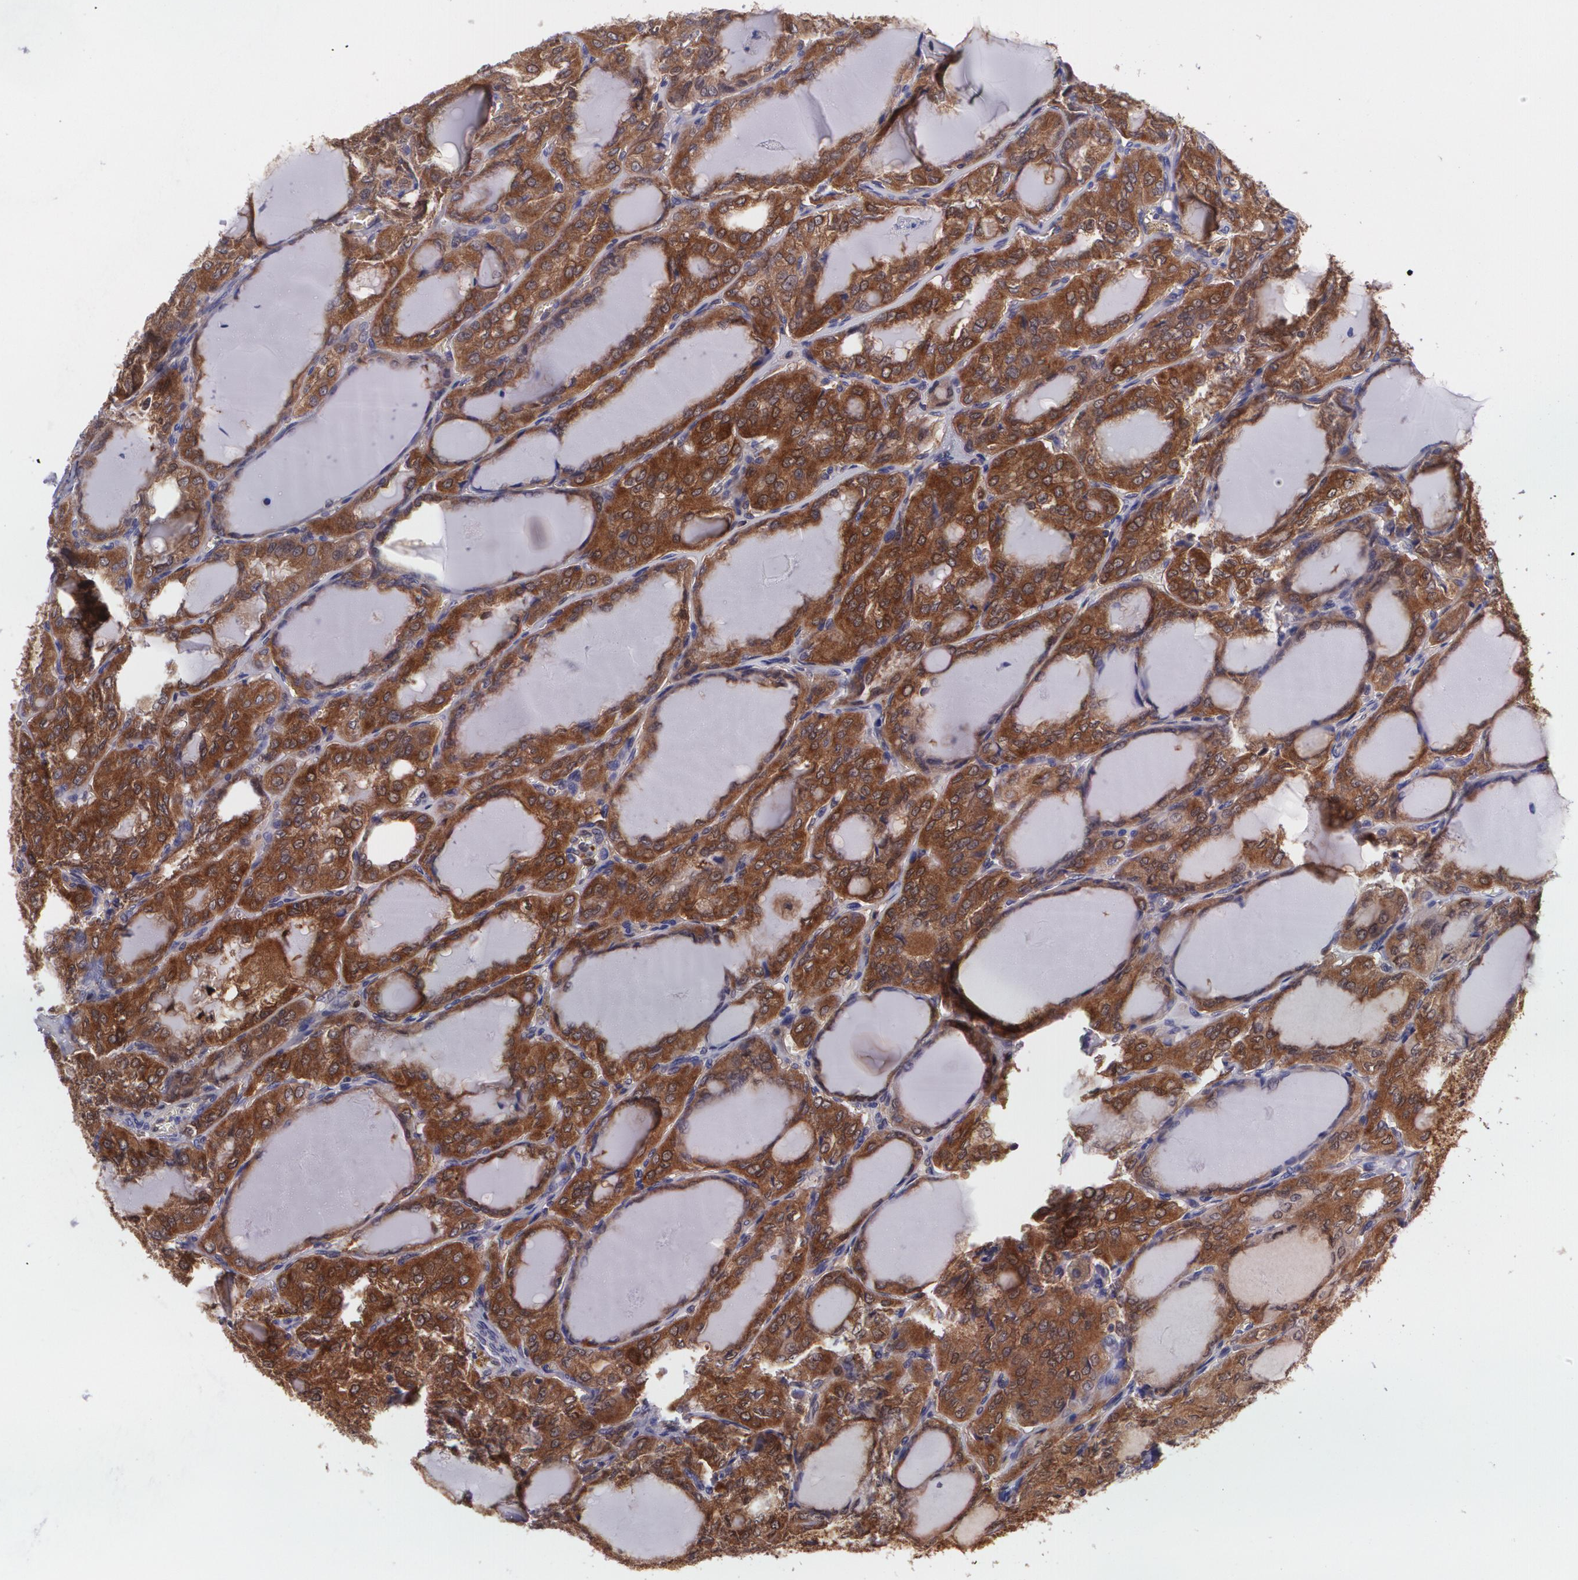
{"staining": {"intensity": "strong", "quantity": ">75%", "location": "cytoplasmic/membranous"}, "tissue": "thyroid cancer", "cell_type": "Tumor cells", "image_type": "cancer", "snomed": [{"axis": "morphology", "description": "Papillary adenocarcinoma, NOS"}, {"axis": "topography", "description": "Thyroid gland"}], "caption": "Immunohistochemical staining of human thyroid papillary adenocarcinoma reveals high levels of strong cytoplasmic/membranous protein staining in about >75% of tumor cells.", "gene": "HSPH1", "patient": {"sex": "male", "age": 20}}